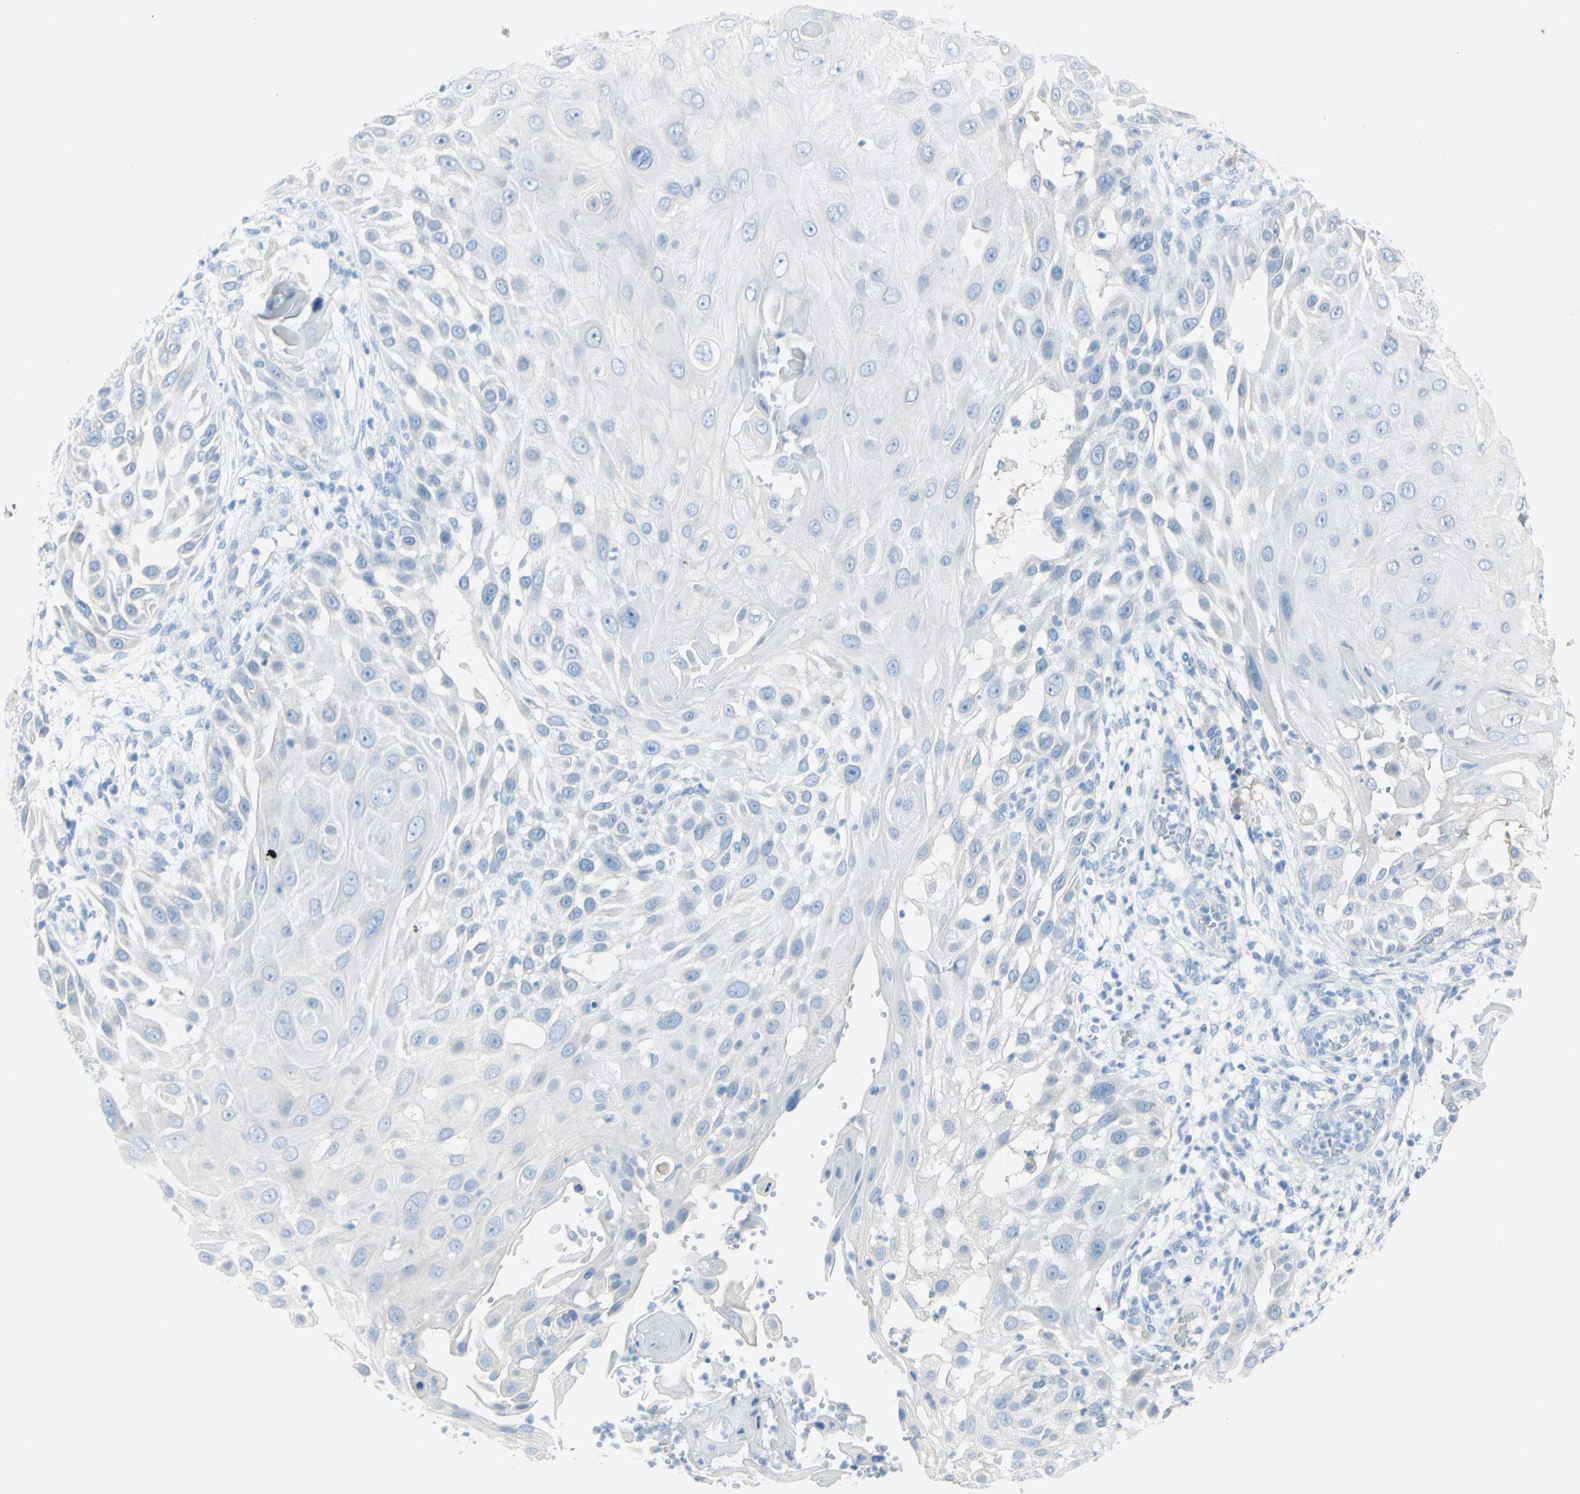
{"staining": {"intensity": "negative", "quantity": "none", "location": "none"}, "tissue": "skin cancer", "cell_type": "Tumor cells", "image_type": "cancer", "snomed": [{"axis": "morphology", "description": "Squamous cell carcinoma, NOS"}, {"axis": "topography", "description": "Skin"}], "caption": "Squamous cell carcinoma (skin) was stained to show a protein in brown. There is no significant staining in tumor cells.", "gene": "TFPI2", "patient": {"sex": "female", "age": 44}}